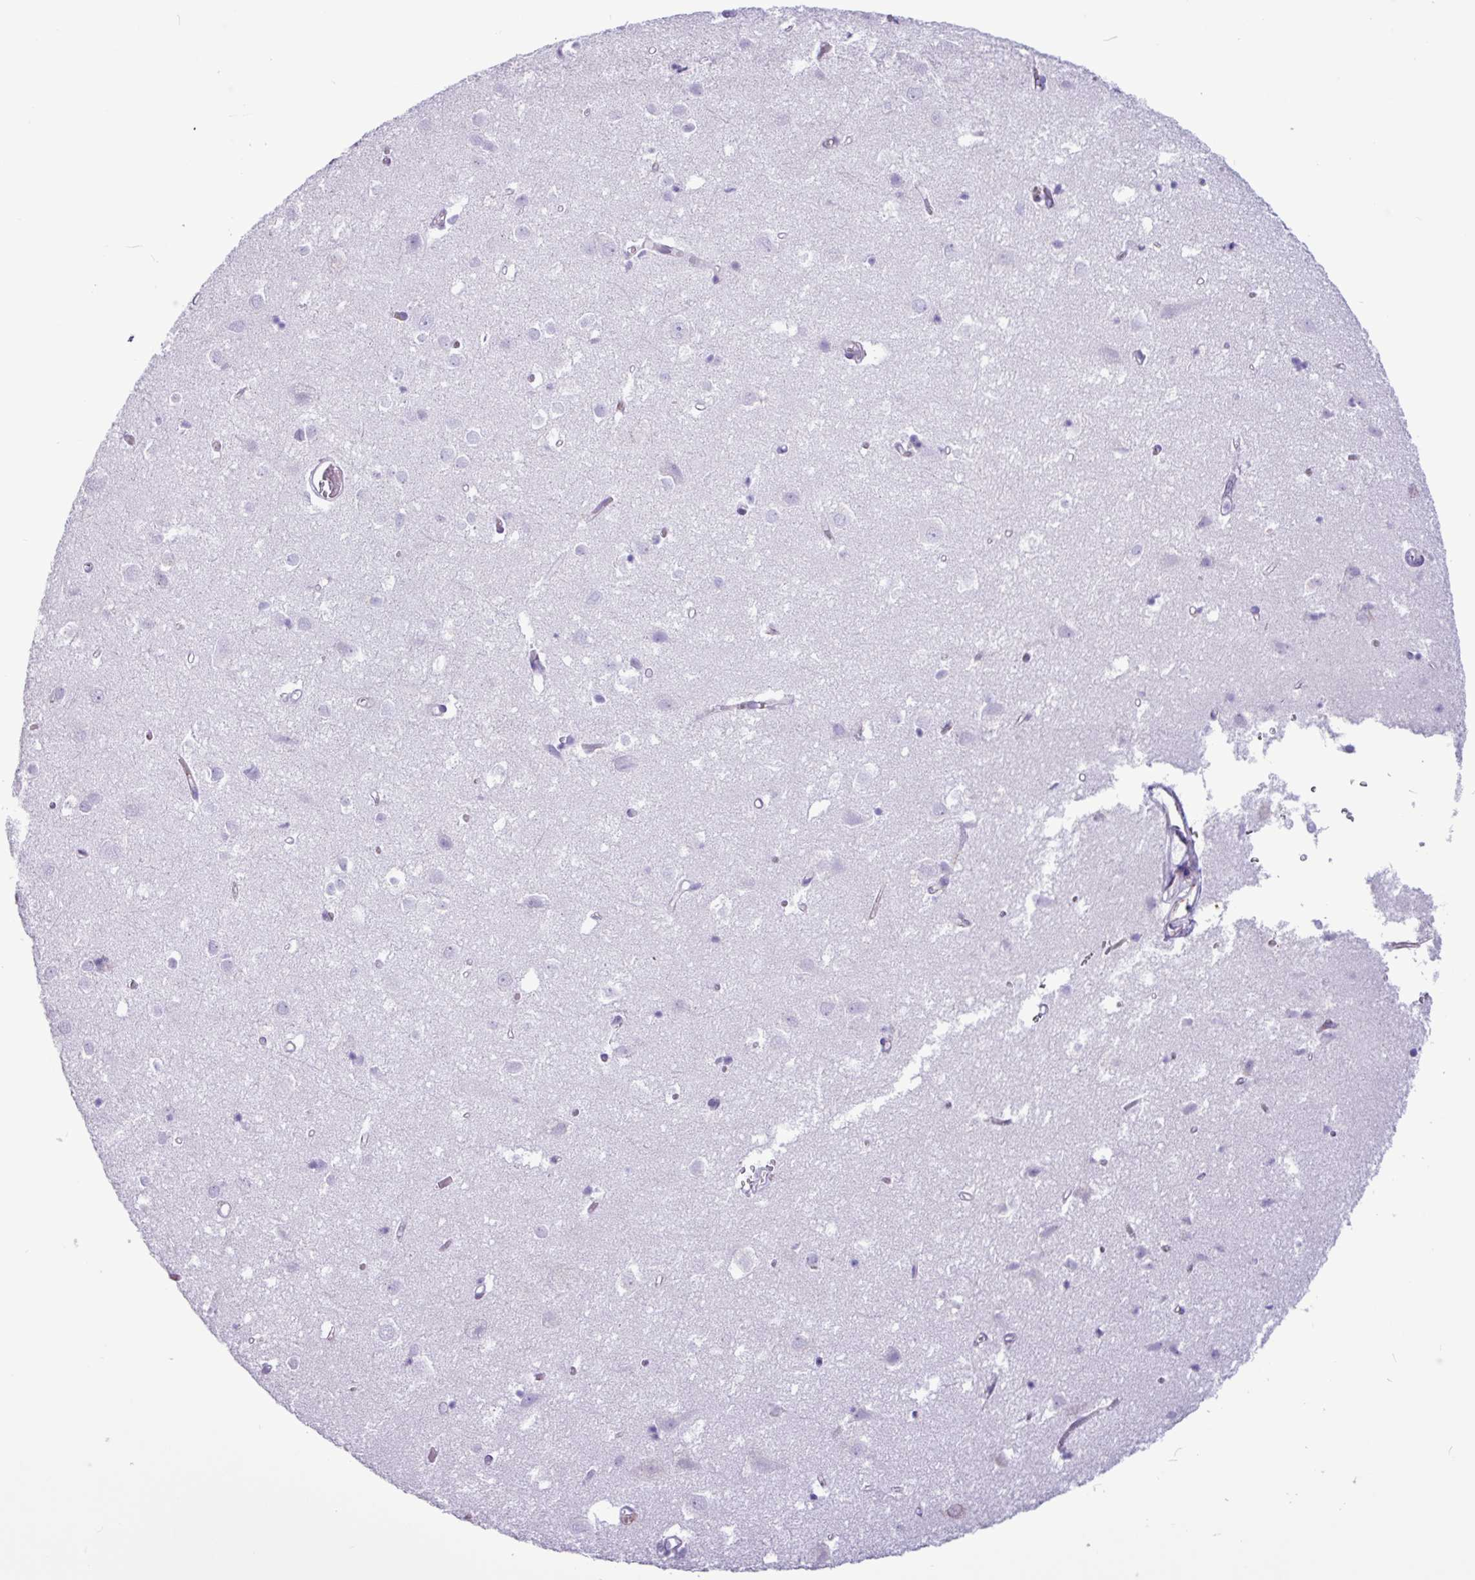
{"staining": {"intensity": "negative", "quantity": "none", "location": "none"}, "tissue": "cerebral cortex", "cell_type": "Endothelial cells", "image_type": "normal", "snomed": [{"axis": "morphology", "description": "Normal tissue, NOS"}, {"axis": "topography", "description": "Cerebral cortex"}], "caption": "Endothelial cells are negative for protein expression in unremarkable human cerebral cortex. Brightfield microscopy of immunohistochemistry stained with DAB (brown) and hematoxylin (blue), captured at high magnification.", "gene": "CKMT2", "patient": {"sex": "male", "age": 70}}